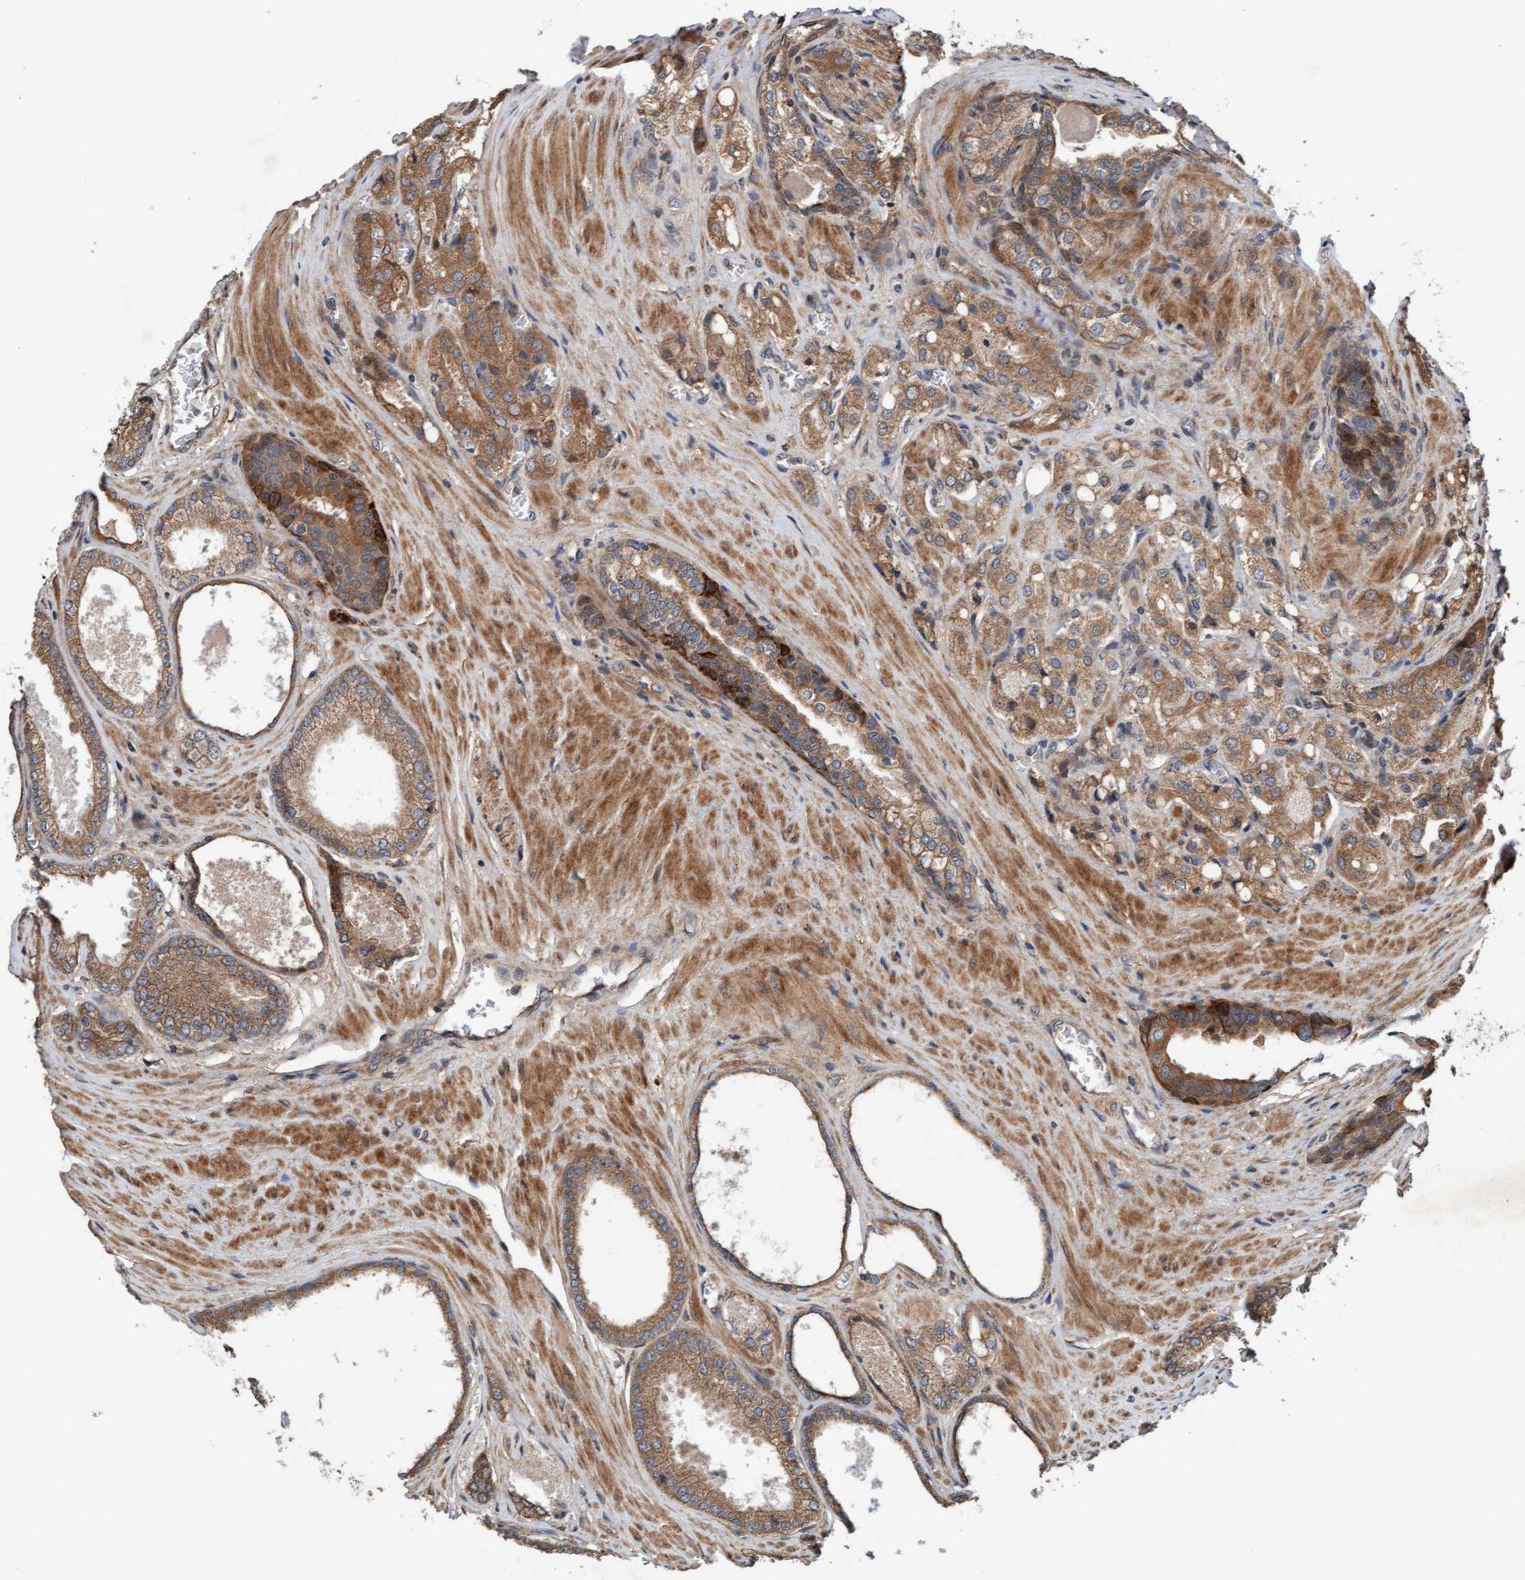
{"staining": {"intensity": "moderate", "quantity": ">75%", "location": "cytoplasmic/membranous"}, "tissue": "prostate cancer", "cell_type": "Tumor cells", "image_type": "cancer", "snomed": [{"axis": "morphology", "description": "Adenocarcinoma, High grade"}, {"axis": "topography", "description": "Prostate"}], "caption": "Protein staining demonstrates moderate cytoplasmic/membranous positivity in about >75% of tumor cells in high-grade adenocarcinoma (prostate).", "gene": "MLXIP", "patient": {"sex": "male", "age": 65}}